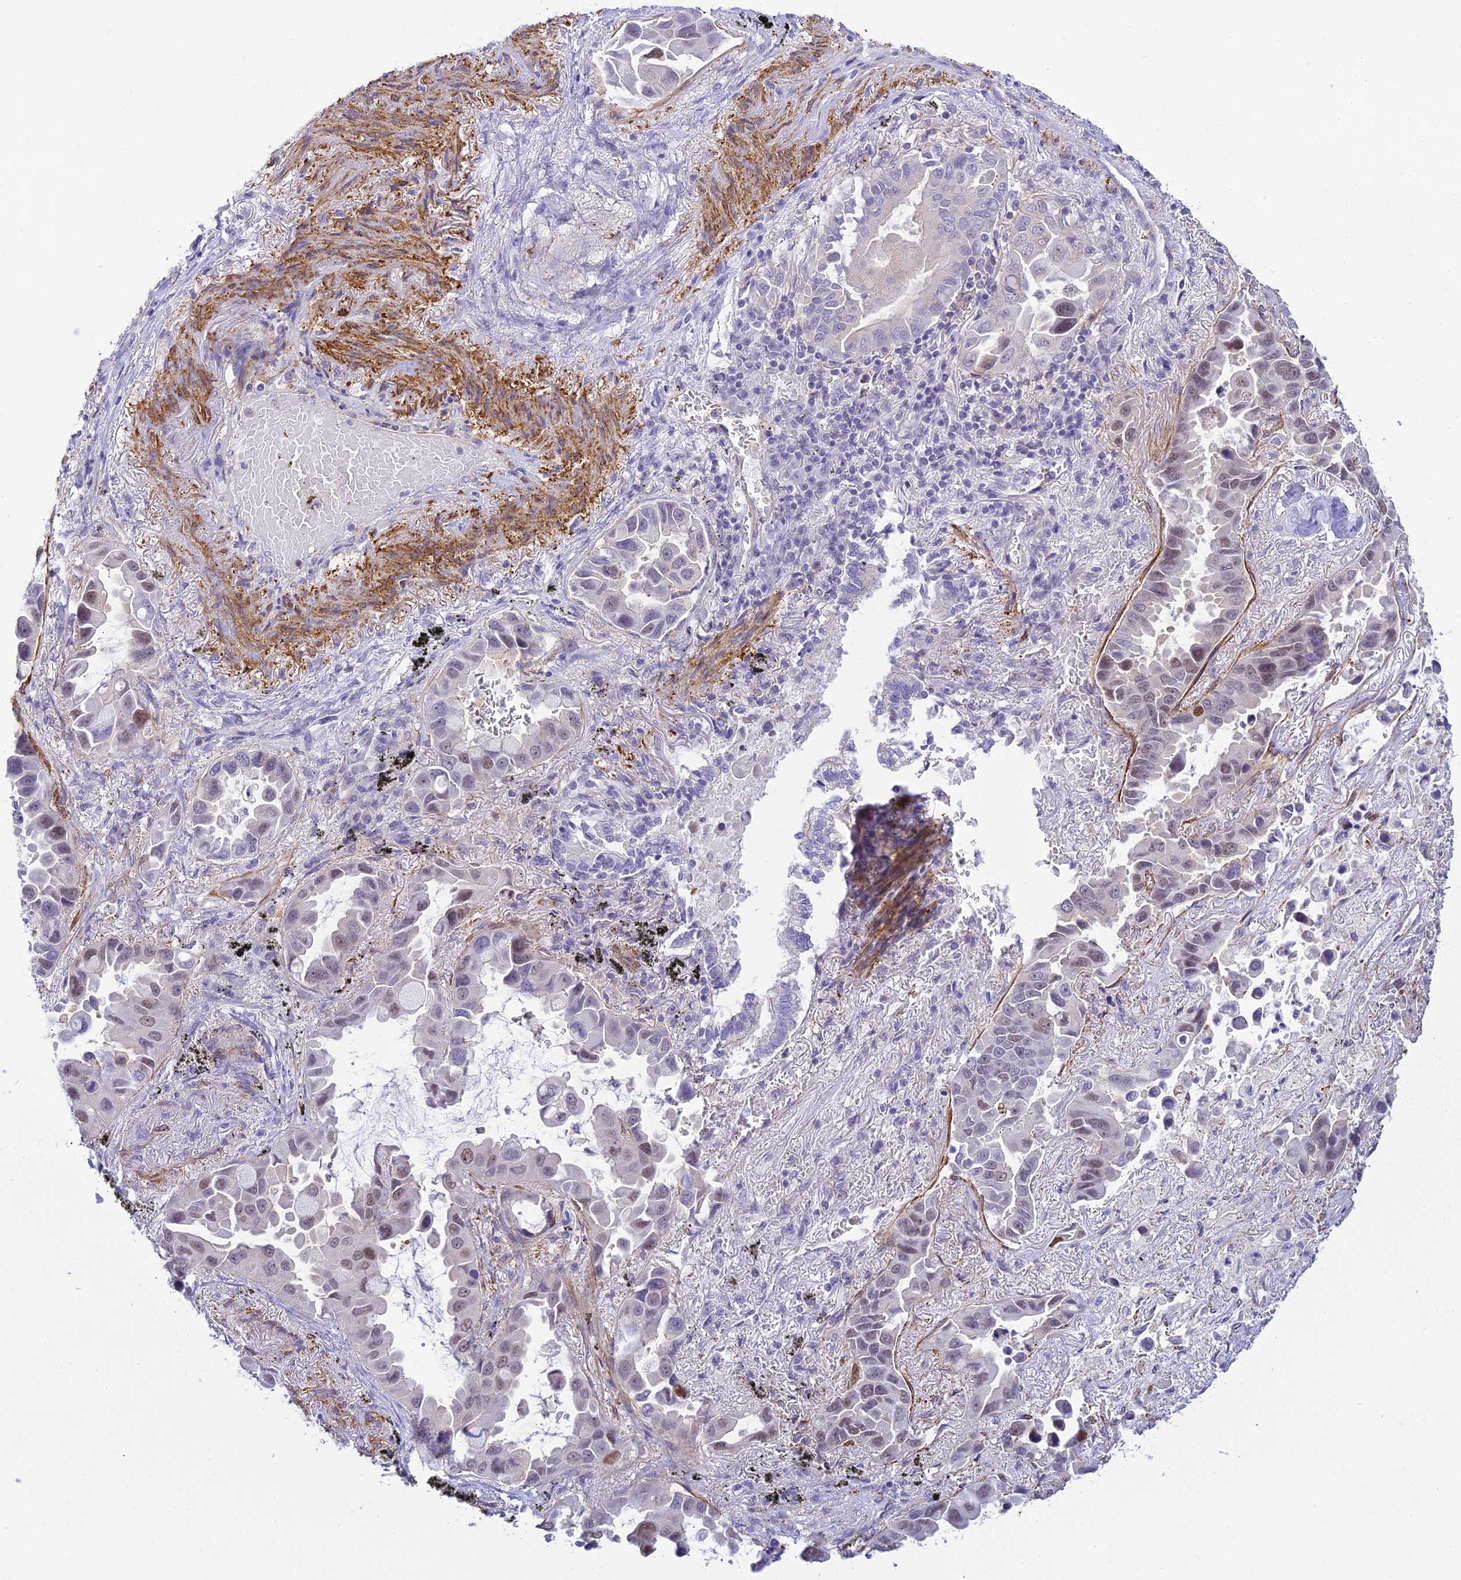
{"staining": {"intensity": "moderate", "quantity": "<25%", "location": "nuclear"}, "tissue": "lung cancer", "cell_type": "Tumor cells", "image_type": "cancer", "snomed": [{"axis": "morphology", "description": "Adenocarcinoma, NOS"}, {"axis": "topography", "description": "Lung"}], "caption": "There is low levels of moderate nuclear staining in tumor cells of adenocarcinoma (lung), as demonstrated by immunohistochemical staining (brown color).", "gene": "FBXW4", "patient": {"sex": "male", "age": 64}}